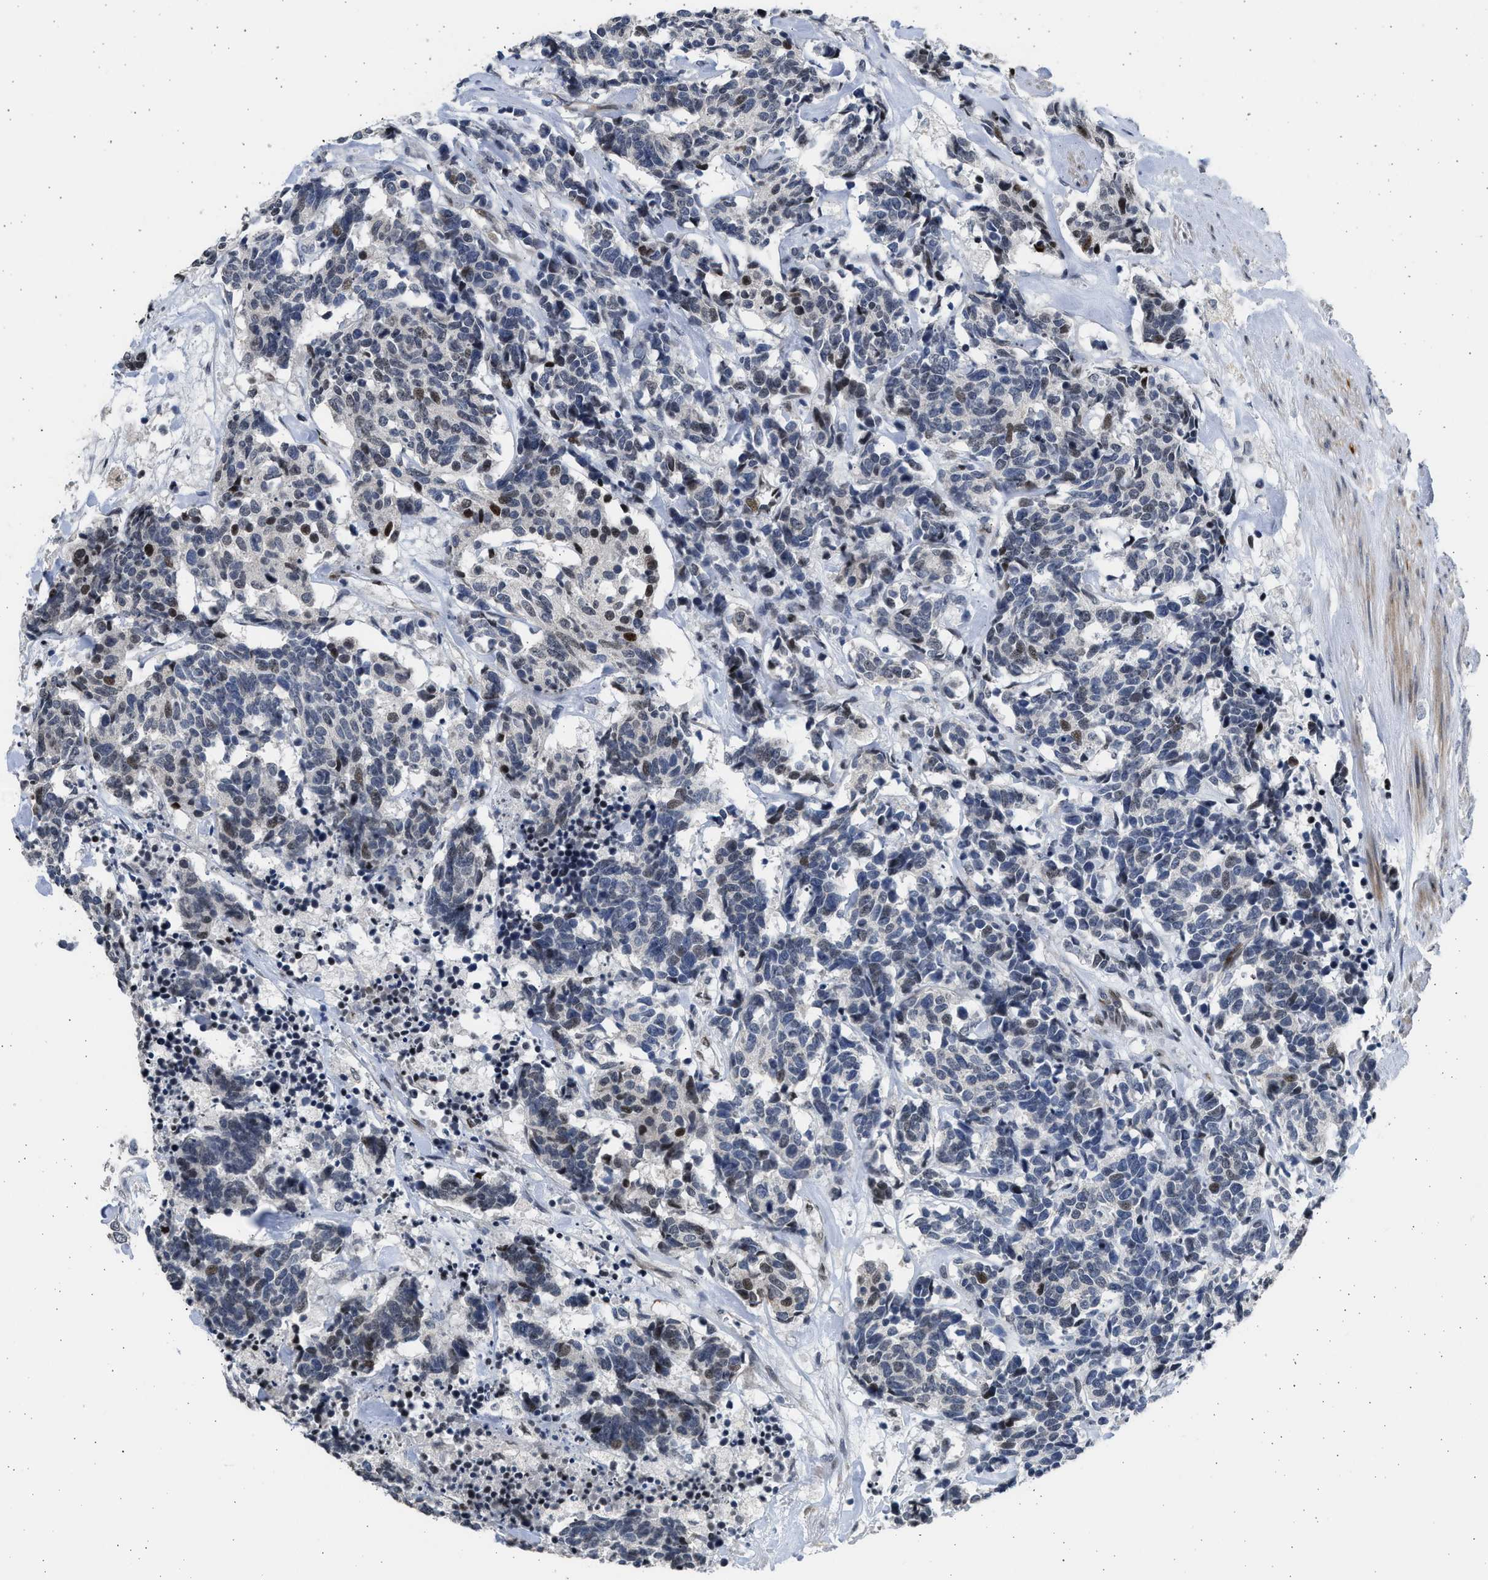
{"staining": {"intensity": "moderate", "quantity": "<25%", "location": "nuclear"}, "tissue": "carcinoid", "cell_type": "Tumor cells", "image_type": "cancer", "snomed": [{"axis": "morphology", "description": "Carcinoma, NOS"}, {"axis": "morphology", "description": "Carcinoid, malignant, NOS"}, {"axis": "topography", "description": "Urinary bladder"}], "caption": "Tumor cells display moderate nuclear expression in about <25% of cells in carcinoma. Nuclei are stained in blue.", "gene": "HMGN3", "patient": {"sex": "male", "age": 57}}